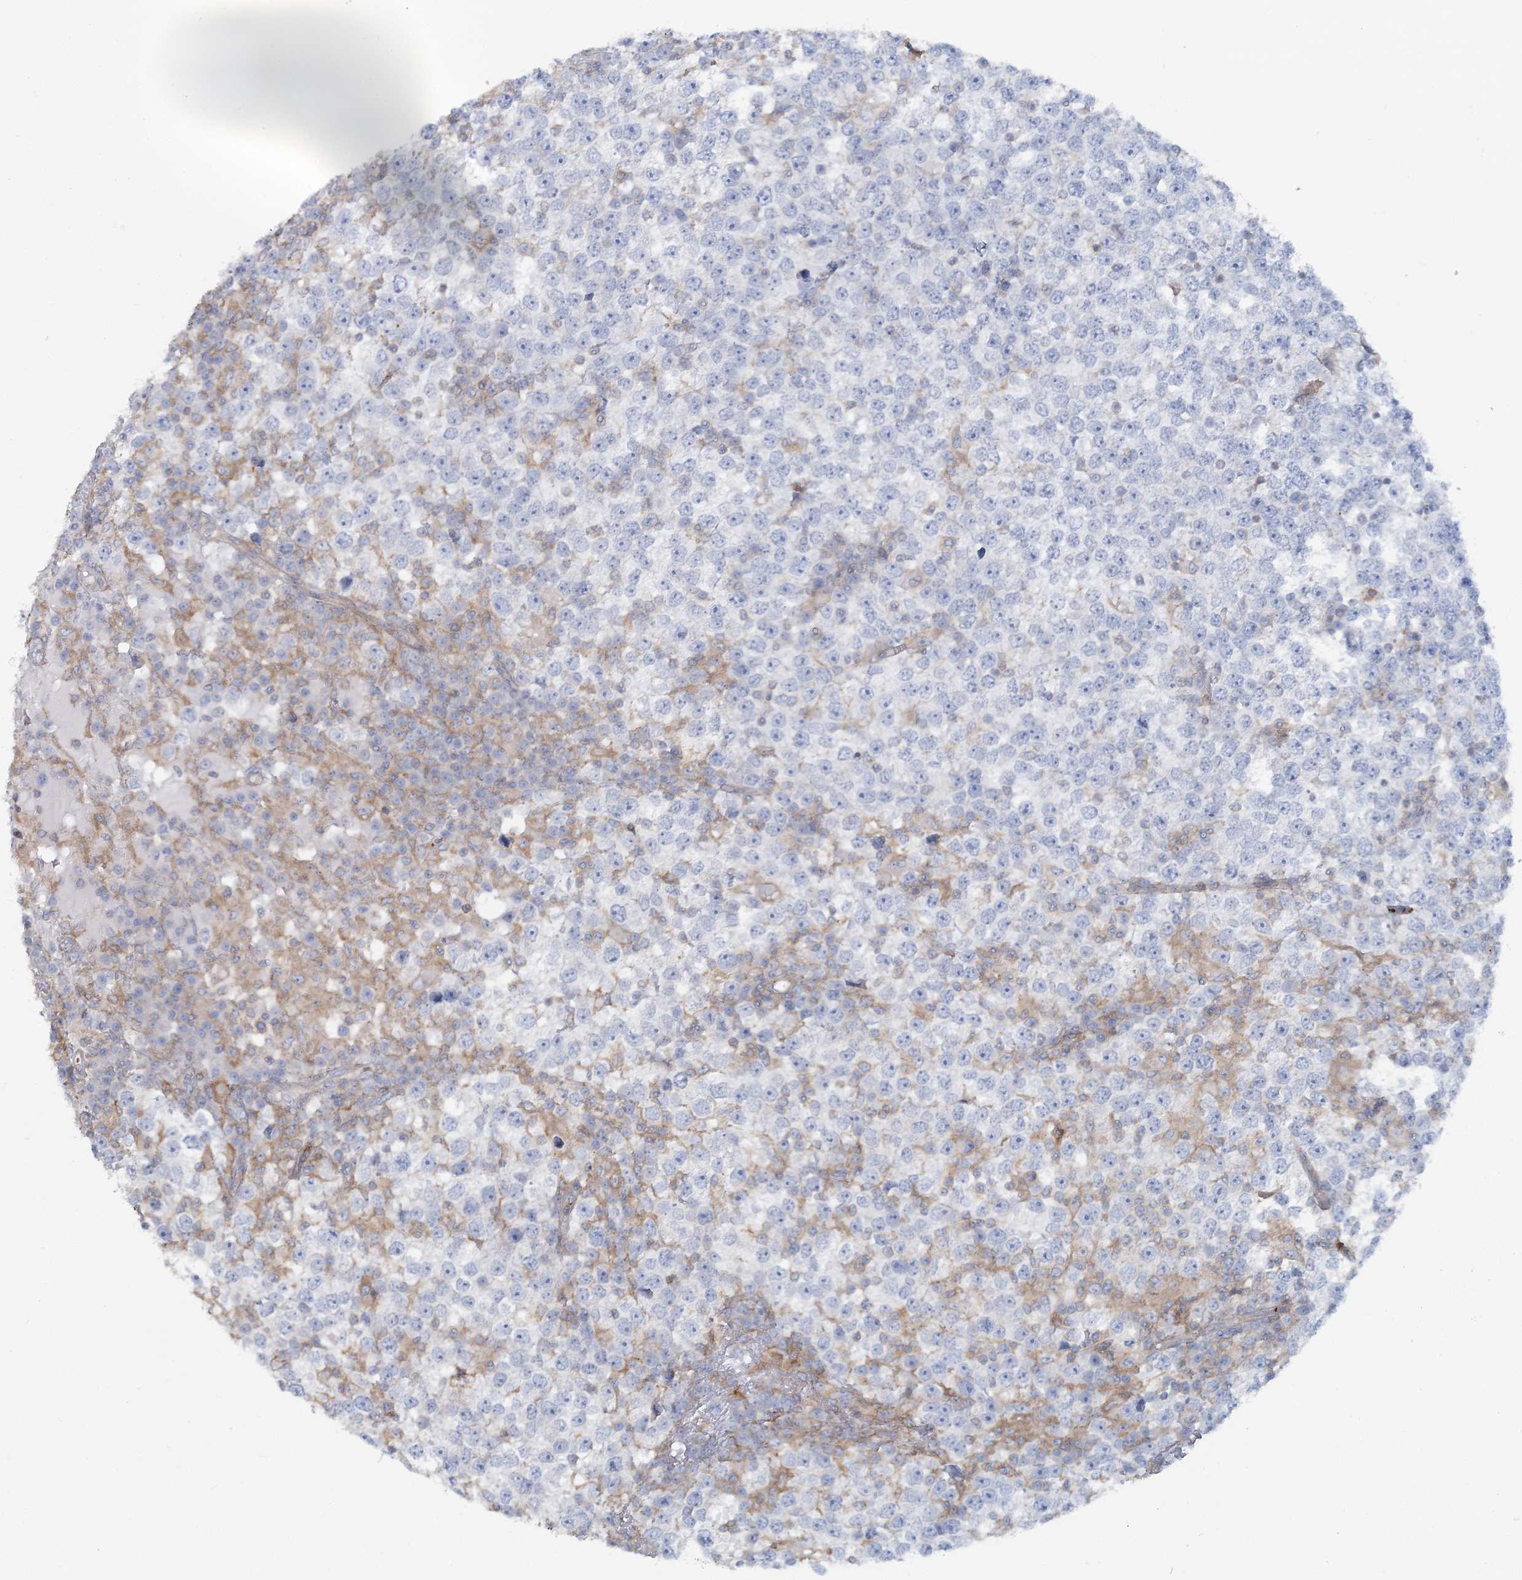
{"staining": {"intensity": "negative", "quantity": "none", "location": "none"}, "tissue": "testis cancer", "cell_type": "Tumor cells", "image_type": "cancer", "snomed": [{"axis": "morphology", "description": "Seminoma, NOS"}, {"axis": "topography", "description": "Testis"}], "caption": "A photomicrograph of testis seminoma stained for a protein displays no brown staining in tumor cells.", "gene": "CUEDC2", "patient": {"sex": "male", "age": 65}}